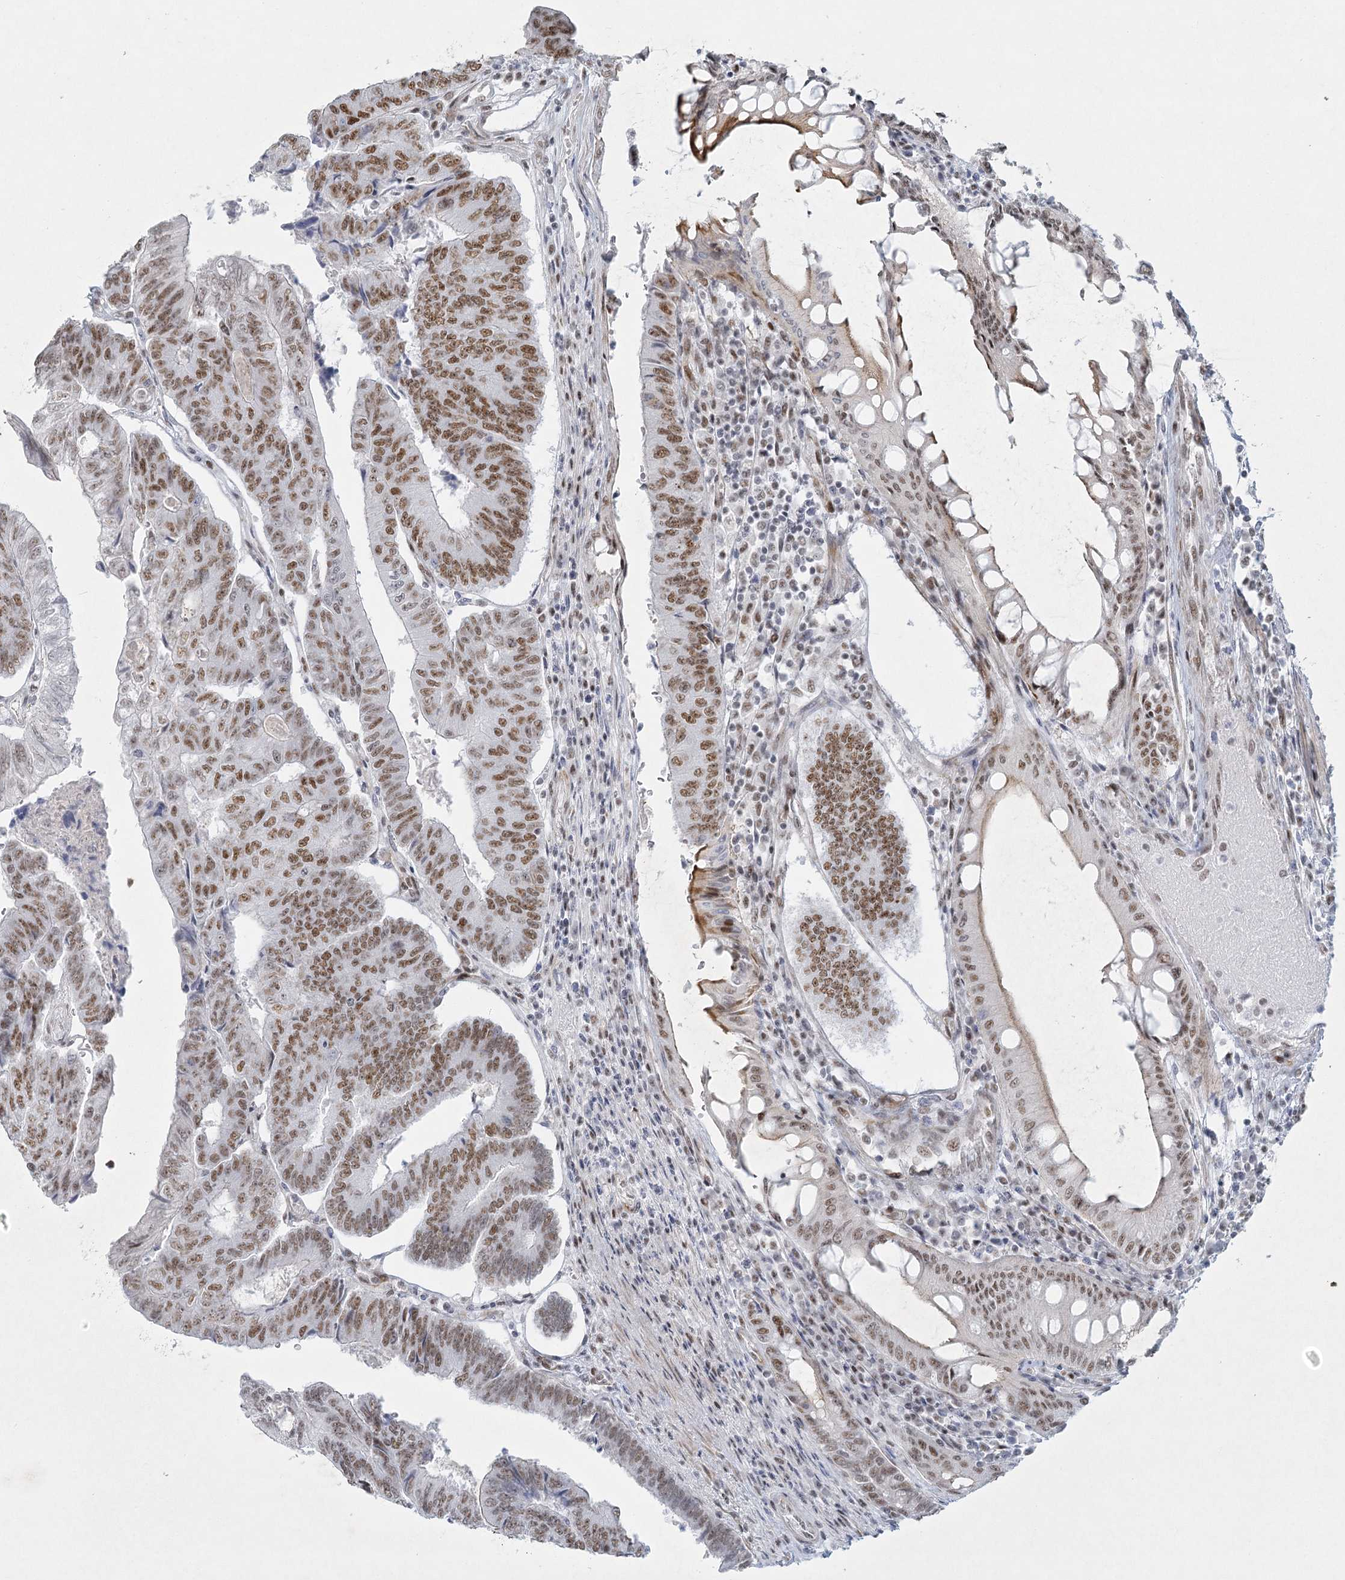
{"staining": {"intensity": "moderate", "quantity": ">75%", "location": "nuclear"}, "tissue": "colorectal cancer", "cell_type": "Tumor cells", "image_type": "cancer", "snomed": [{"axis": "morphology", "description": "Adenocarcinoma, NOS"}, {"axis": "topography", "description": "Colon"}], "caption": "Human colorectal cancer stained with a protein marker demonstrates moderate staining in tumor cells.", "gene": "U2SURP", "patient": {"sex": "female", "age": 67}}